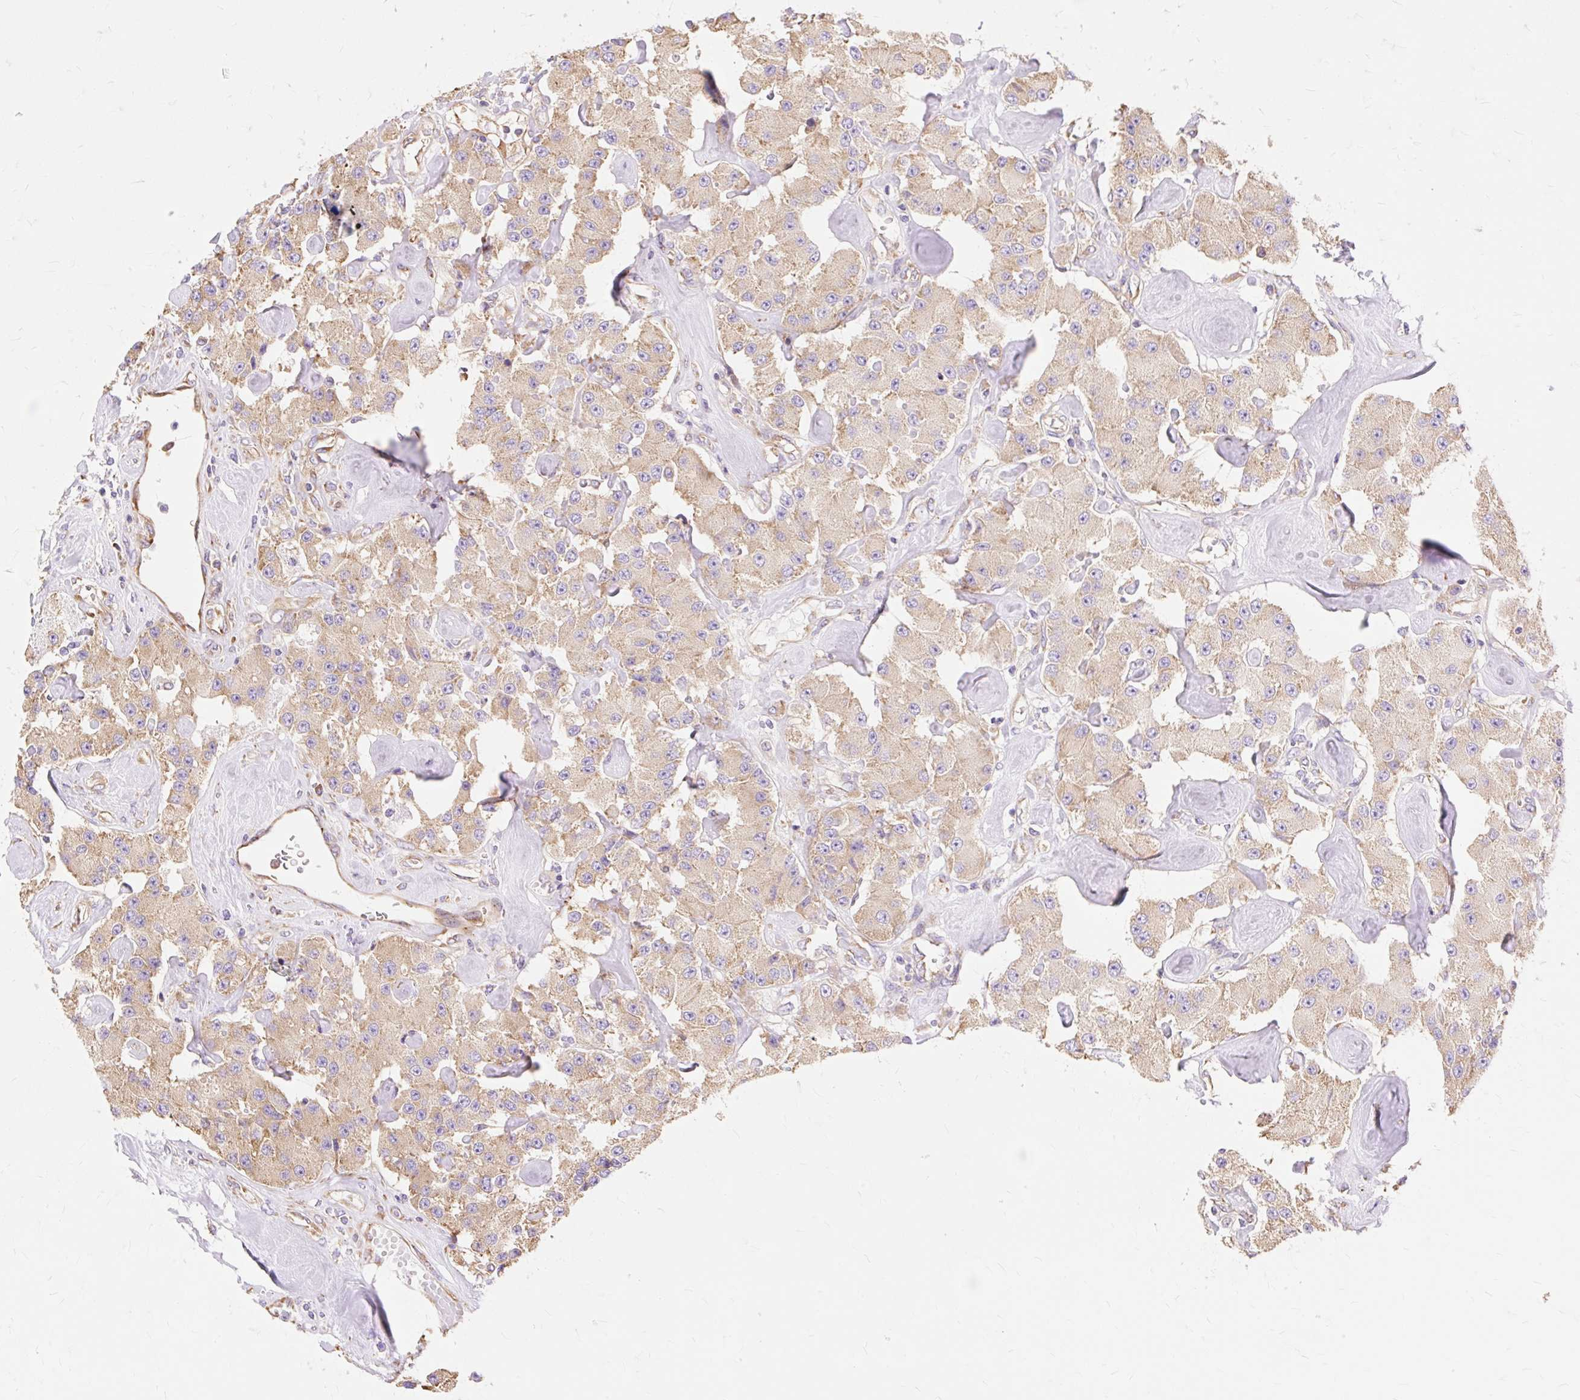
{"staining": {"intensity": "weak", "quantity": ">75%", "location": "cytoplasmic/membranous"}, "tissue": "carcinoid", "cell_type": "Tumor cells", "image_type": "cancer", "snomed": [{"axis": "morphology", "description": "Carcinoid, malignant, NOS"}, {"axis": "topography", "description": "Pancreas"}], "caption": "Carcinoid was stained to show a protein in brown. There is low levels of weak cytoplasmic/membranous staining in about >75% of tumor cells. The staining is performed using DAB (3,3'-diaminobenzidine) brown chromogen to label protein expression. The nuclei are counter-stained blue using hematoxylin.", "gene": "RPS17", "patient": {"sex": "male", "age": 41}}